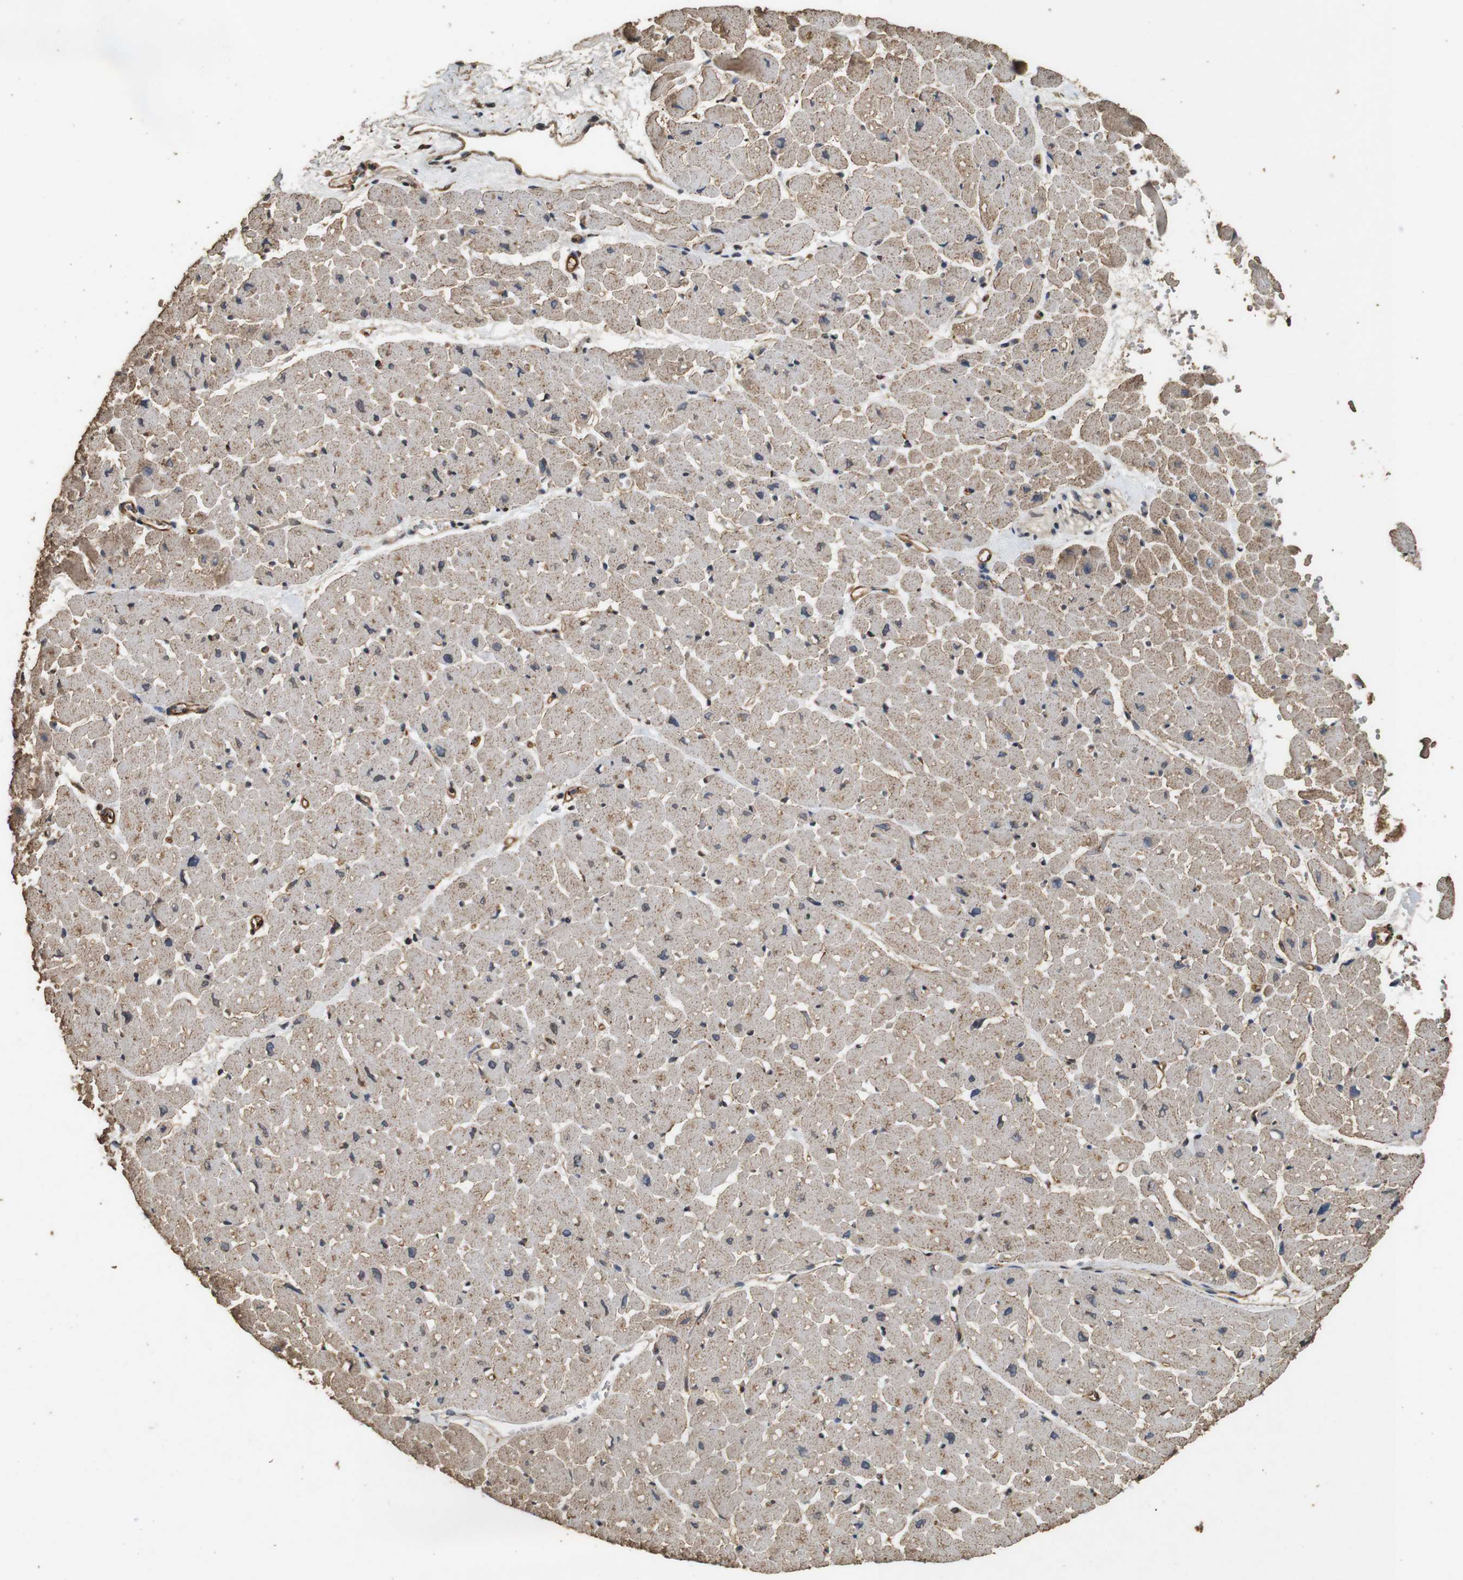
{"staining": {"intensity": "moderate", "quantity": ">75%", "location": "cytoplasmic/membranous"}, "tissue": "heart muscle", "cell_type": "Cardiomyocytes", "image_type": "normal", "snomed": [{"axis": "morphology", "description": "Normal tissue, NOS"}, {"axis": "topography", "description": "Heart"}], "caption": "An IHC micrograph of benign tissue is shown. Protein staining in brown highlights moderate cytoplasmic/membranous positivity in heart muscle within cardiomyocytes.", "gene": "CNPY4", "patient": {"sex": "male", "age": 45}}